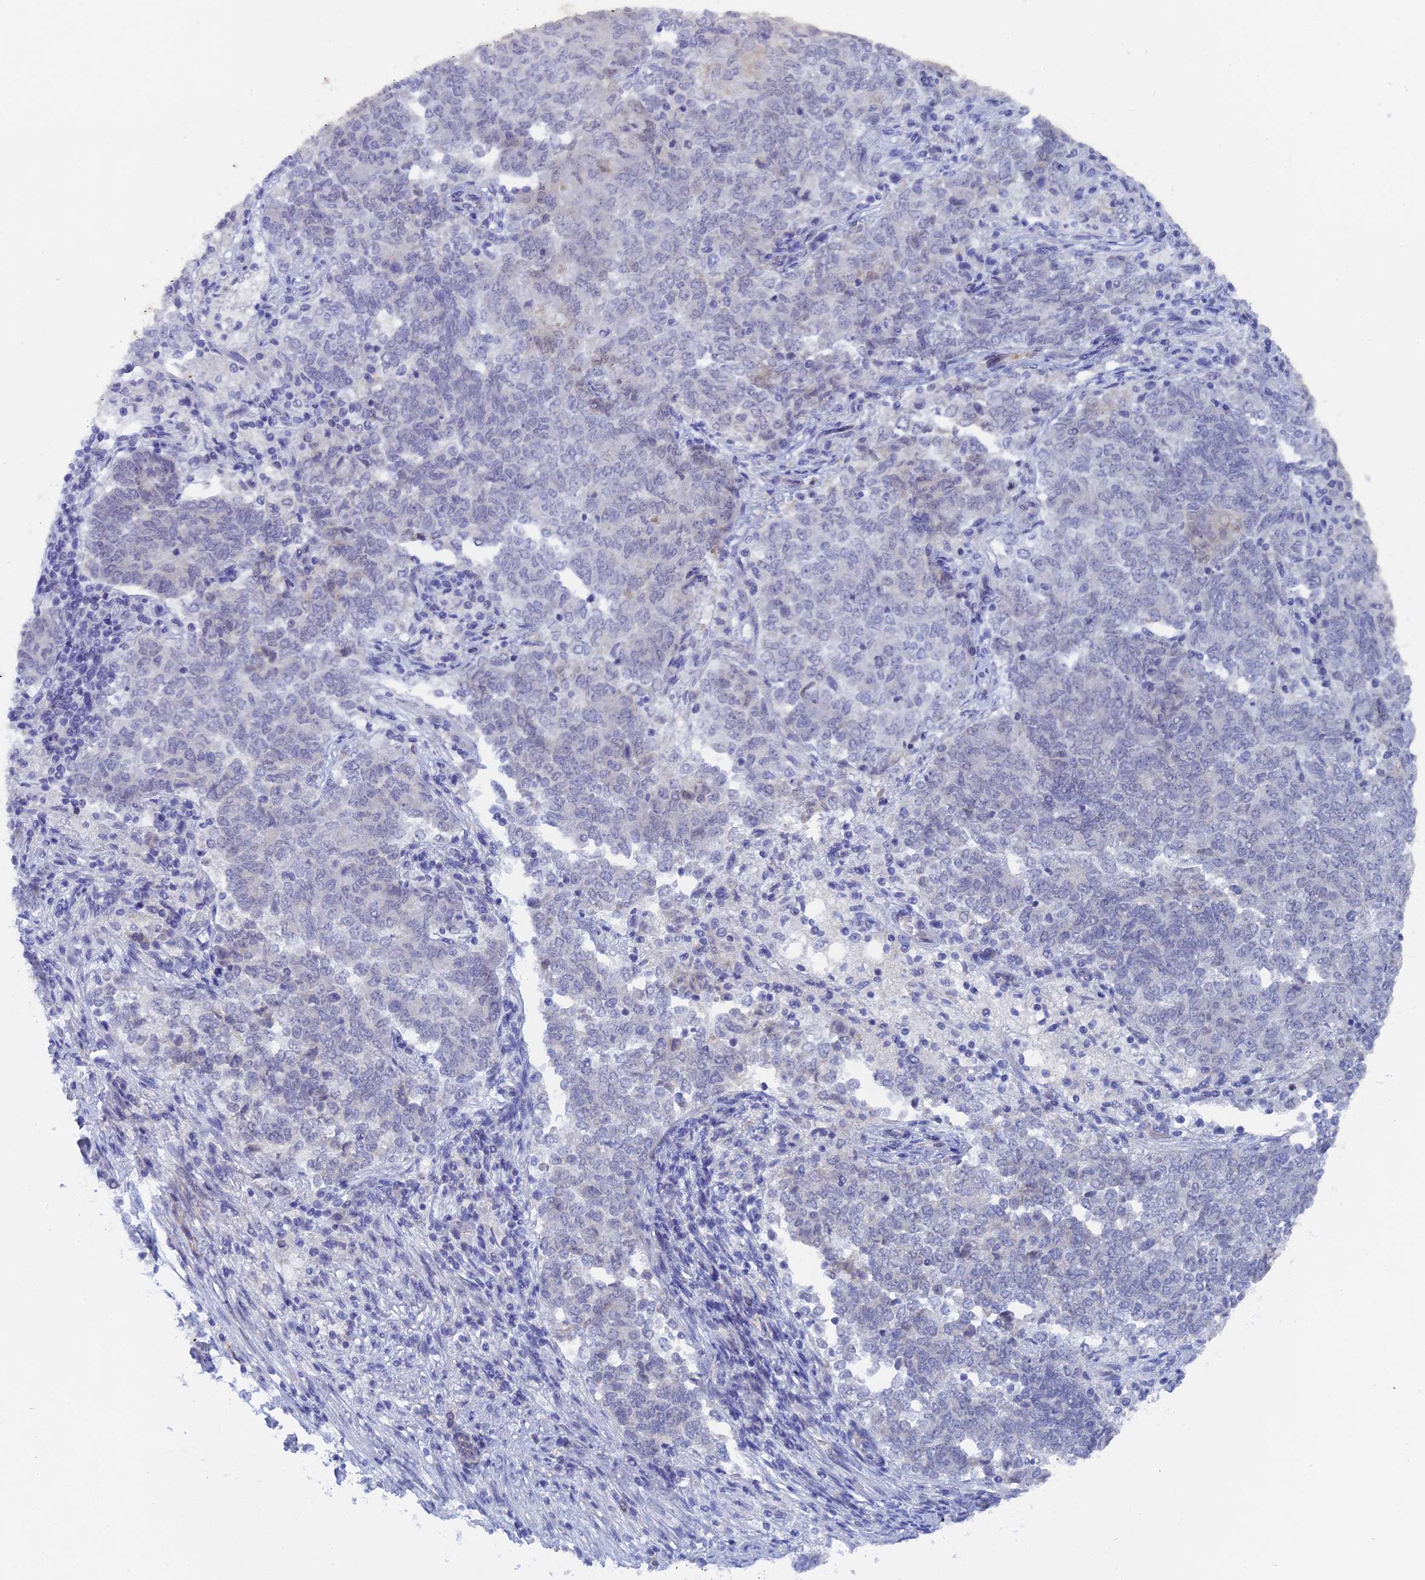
{"staining": {"intensity": "negative", "quantity": "none", "location": "none"}, "tissue": "endometrial cancer", "cell_type": "Tumor cells", "image_type": "cancer", "snomed": [{"axis": "morphology", "description": "Adenocarcinoma, NOS"}, {"axis": "topography", "description": "Endometrium"}], "caption": "This is an immunohistochemistry (IHC) photomicrograph of human endometrial cancer (adenocarcinoma). There is no expression in tumor cells.", "gene": "DACT3", "patient": {"sex": "female", "age": 80}}